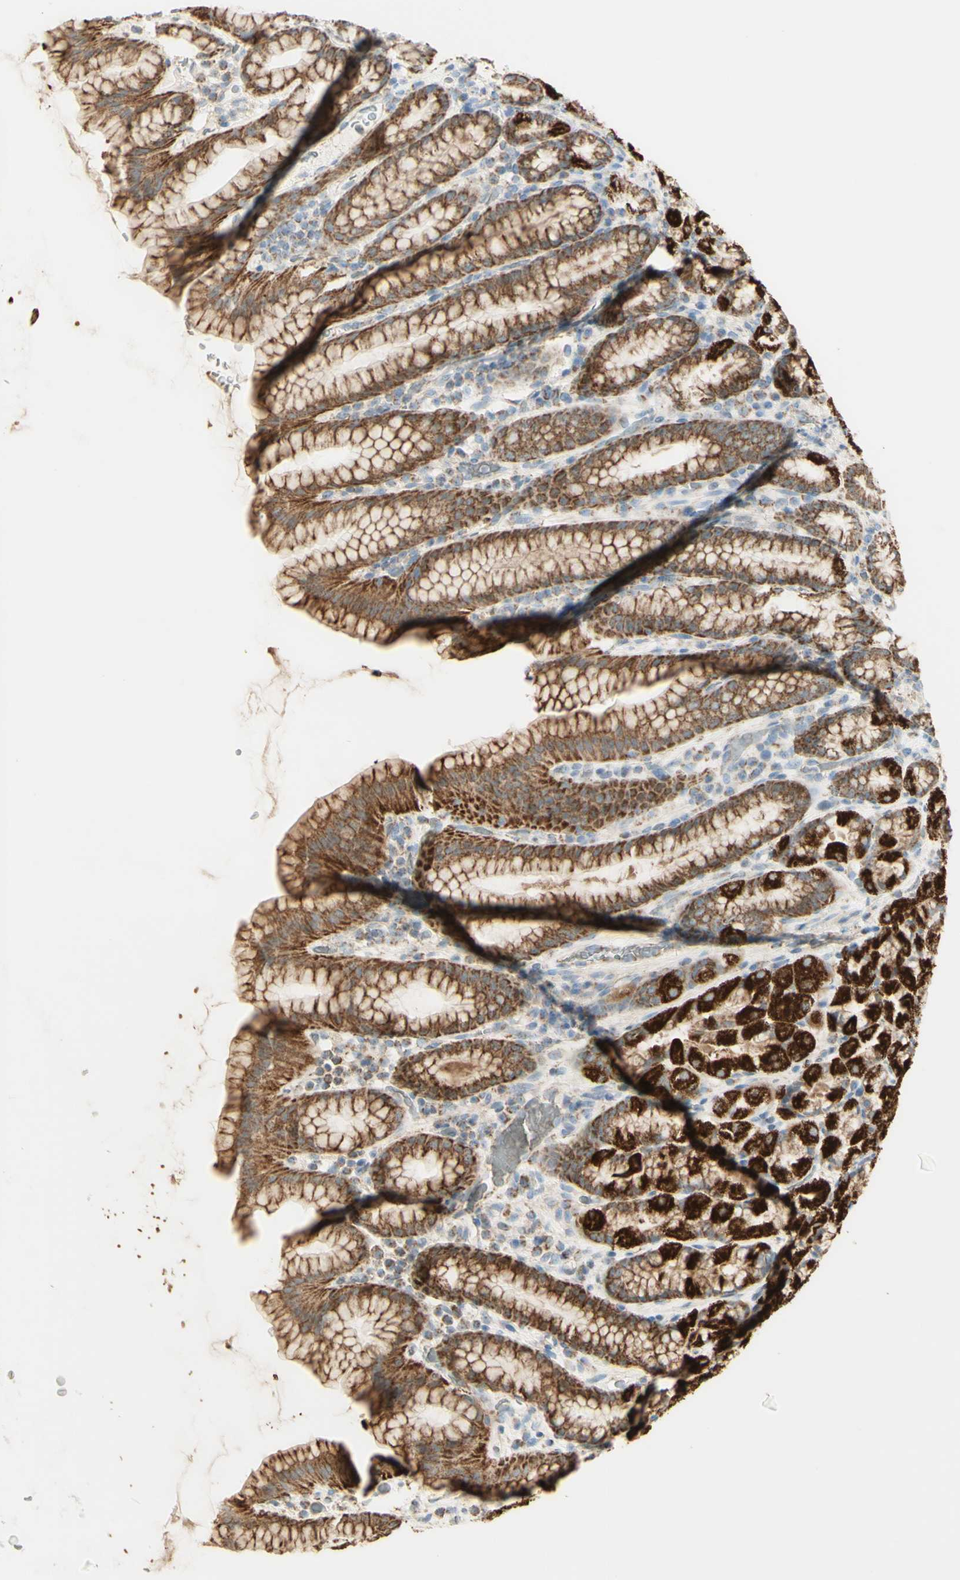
{"staining": {"intensity": "strong", "quantity": ">75%", "location": "cytoplasmic/membranous"}, "tissue": "stomach", "cell_type": "Glandular cells", "image_type": "normal", "snomed": [{"axis": "morphology", "description": "Normal tissue, NOS"}, {"axis": "topography", "description": "Stomach, upper"}], "caption": "High-power microscopy captured an IHC histopathology image of normal stomach, revealing strong cytoplasmic/membranous staining in about >75% of glandular cells.", "gene": "LETM1", "patient": {"sex": "male", "age": 68}}